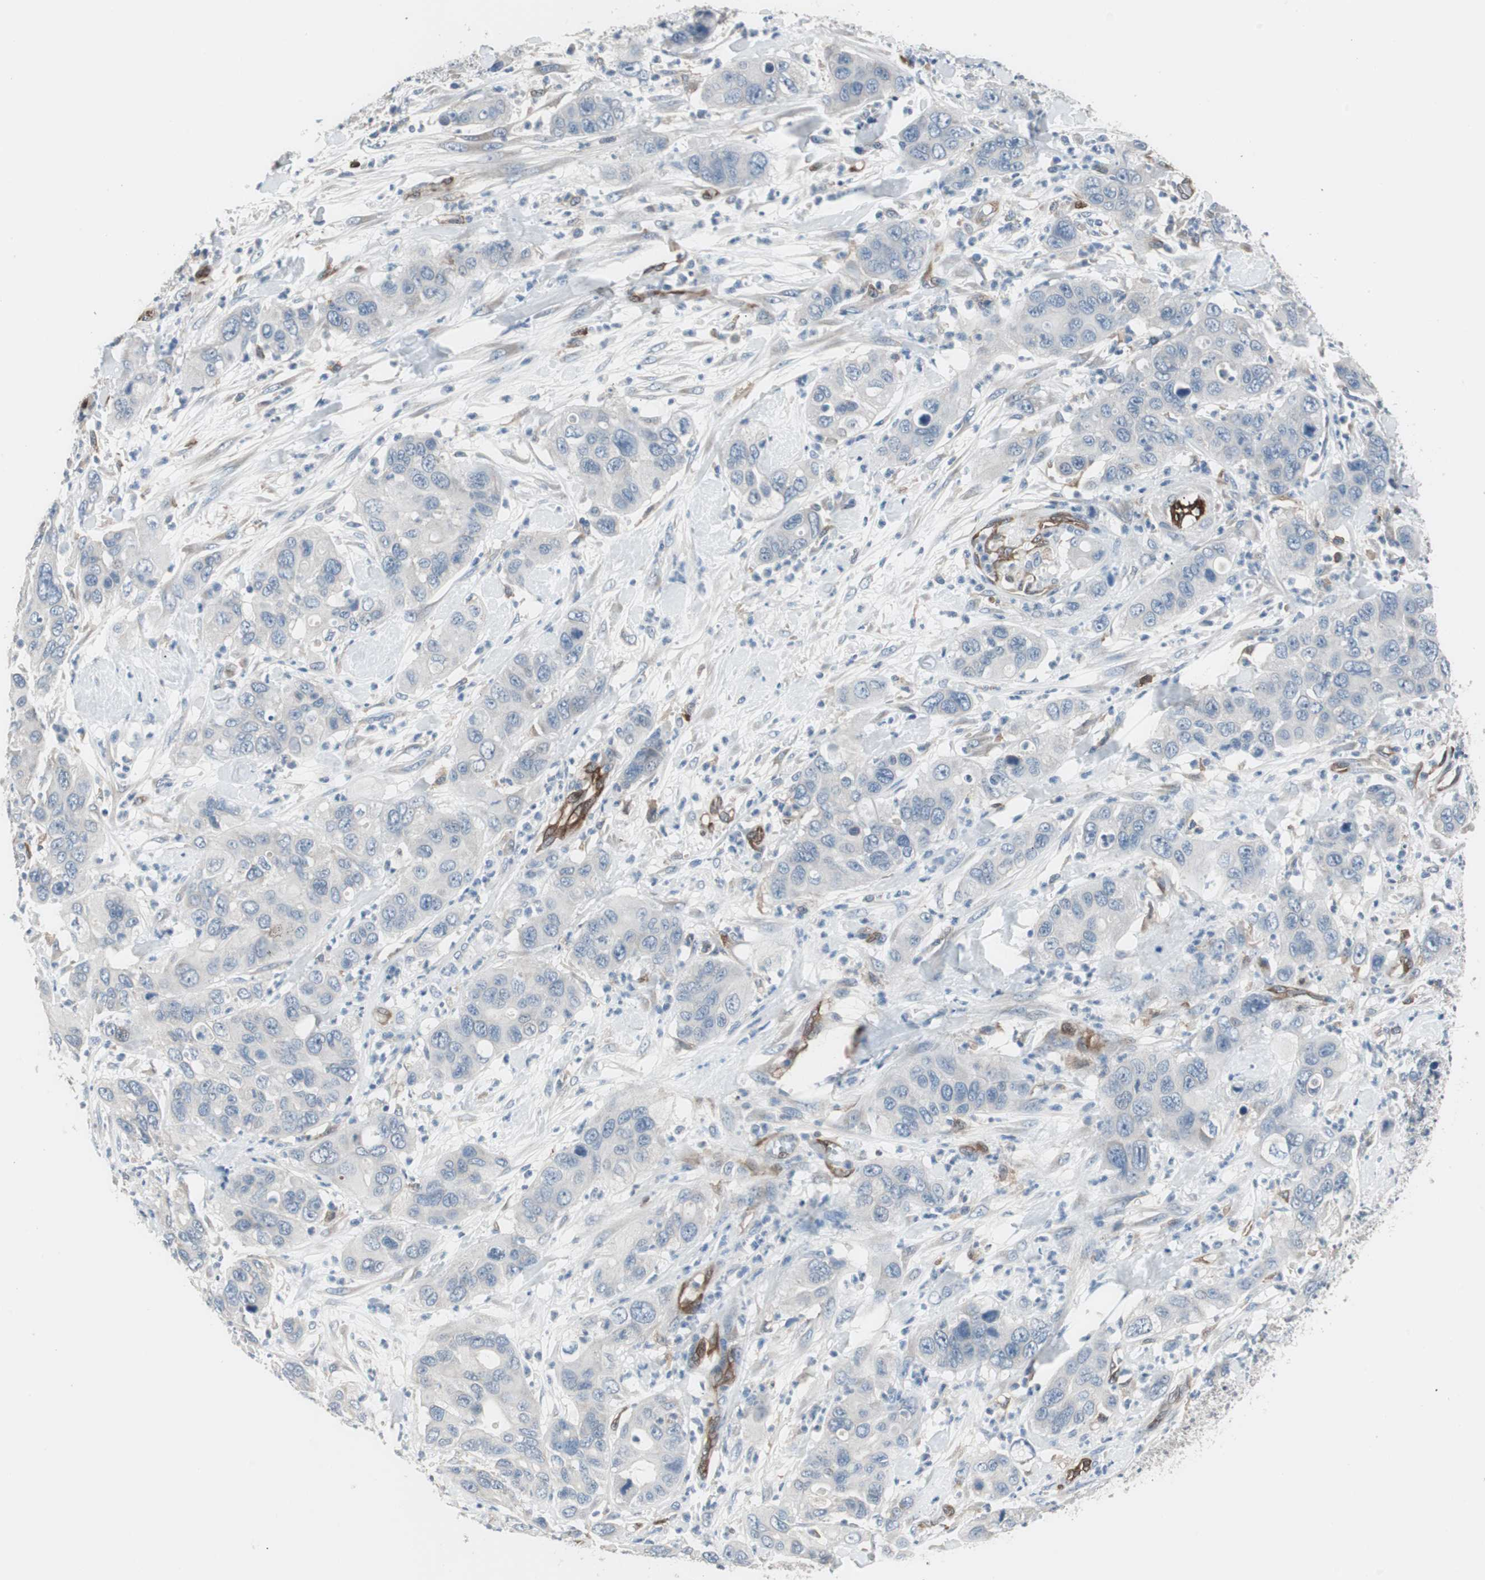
{"staining": {"intensity": "negative", "quantity": "none", "location": "none"}, "tissue": "pancreatic cancer", "cell_type": "Tumor cells", "image_type": "cancer", "snomed": [{"axis": "morphology", "description": "Adenocarcinoma, NOS"}, {"axis": "topography", "description": "Pancreas"}], "caption": "Protein analysis of adenocarcinoma (pancreatic) demonstrates no significant positivity in tumor cells. (Stains: DAB immunohistochemistry (IHC) with hematoxylin counter stain, Microscopy: brightfield microscopy at high magnification).", "gene": "SWAP70", "patient": {"sex": "female", "age": 71}}